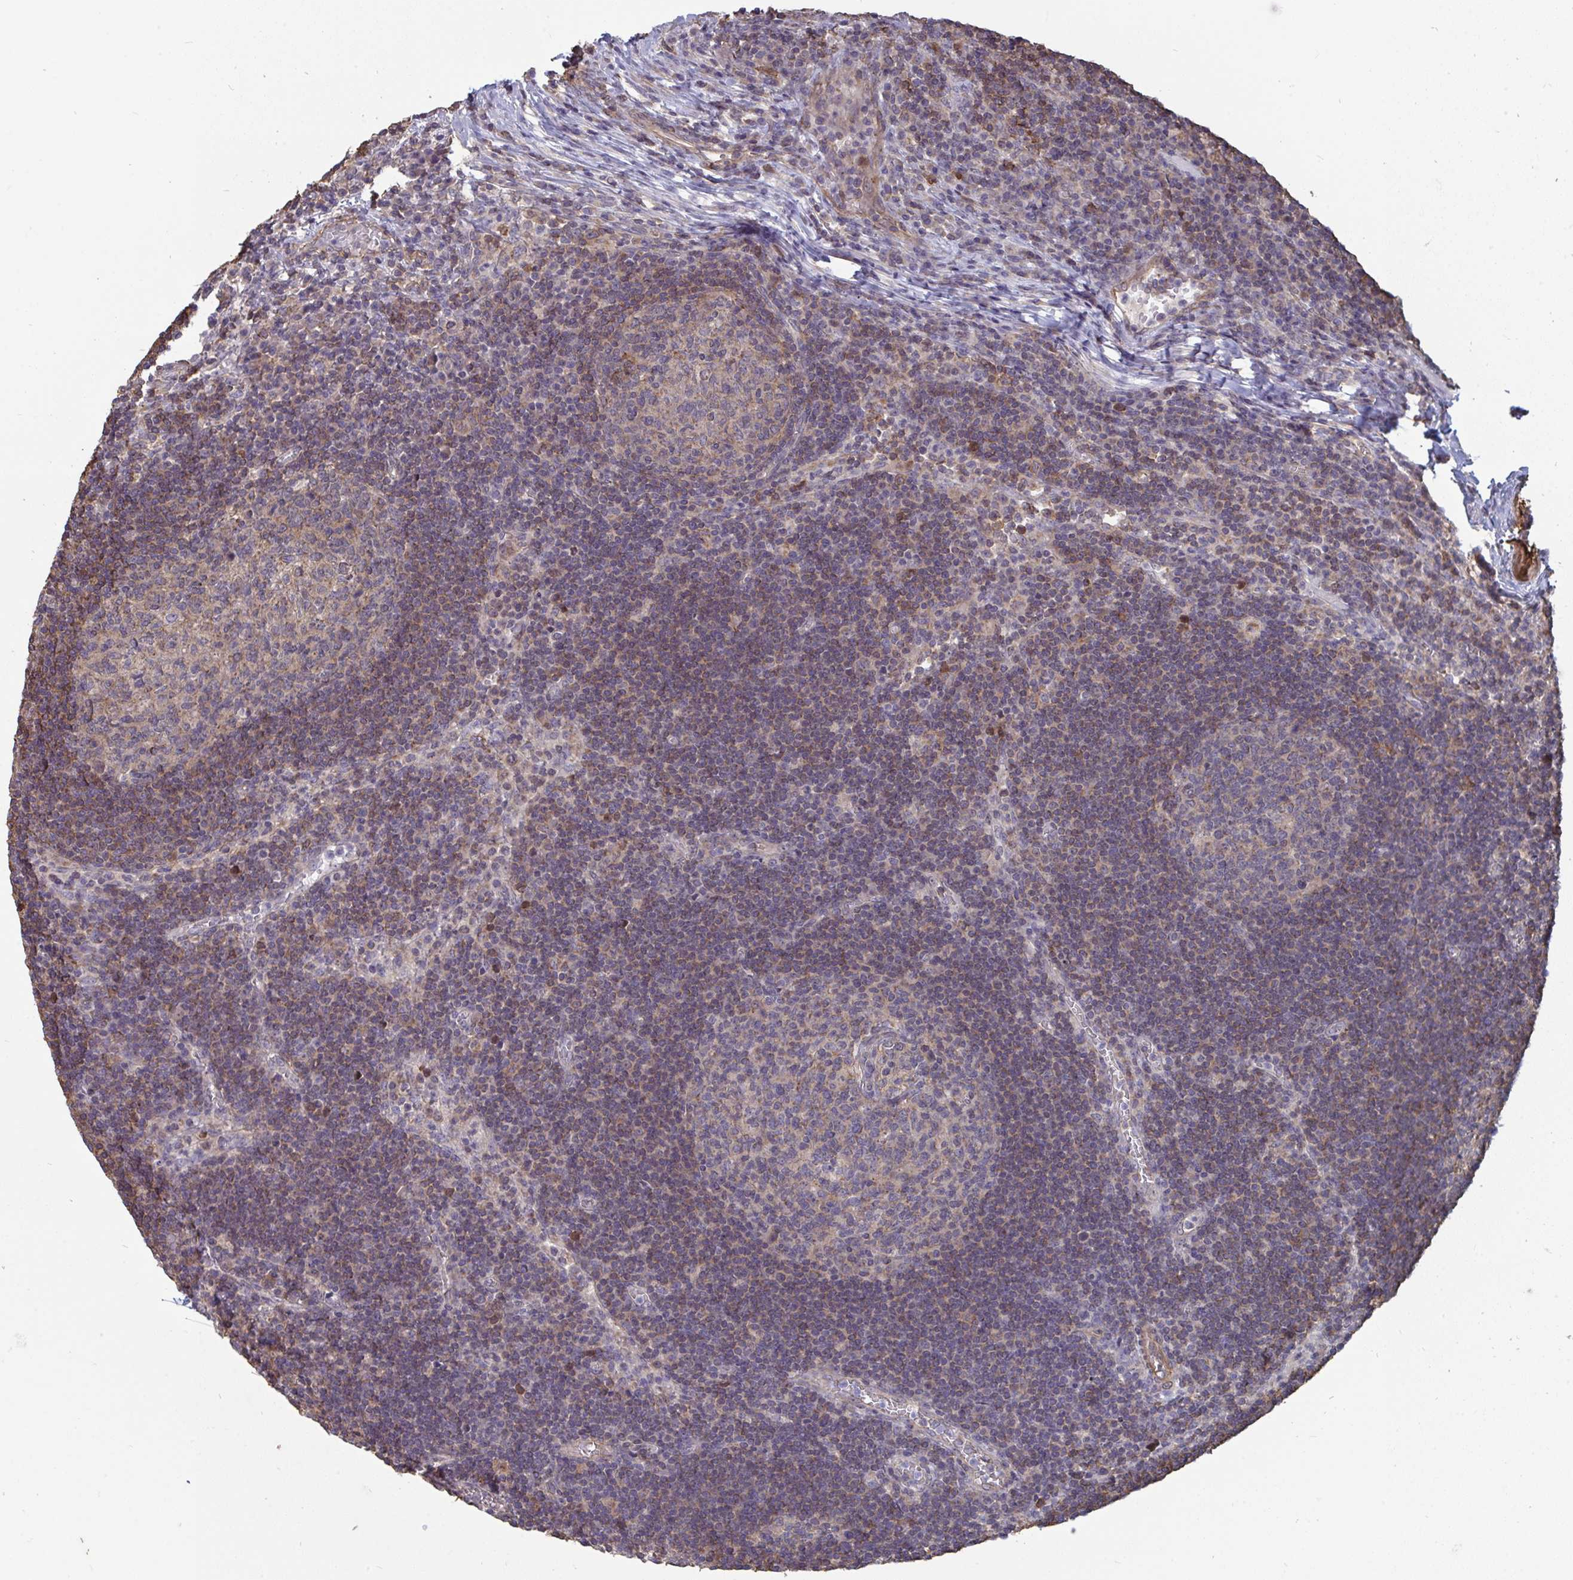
{"staining": {"intensity": "negative", "quantity": "none", "location": "none"}, "tissue": "lymph node", "cell_type": "Germinal center cells", "image_type": "normal", "snomed": [{"axis": "morphology", "description": "Normal tissue, NOS"}, {"axis": "topography", "description": "Lymph node"}], "caption": "This image is of unremarkable lymph node stained with IHC to label a protein in brown with the nuclei are counter-stained blue. There is no expression in germinal center cells.", "gene": "ISCU", "patient": {"sex": "male", "age": 67}}